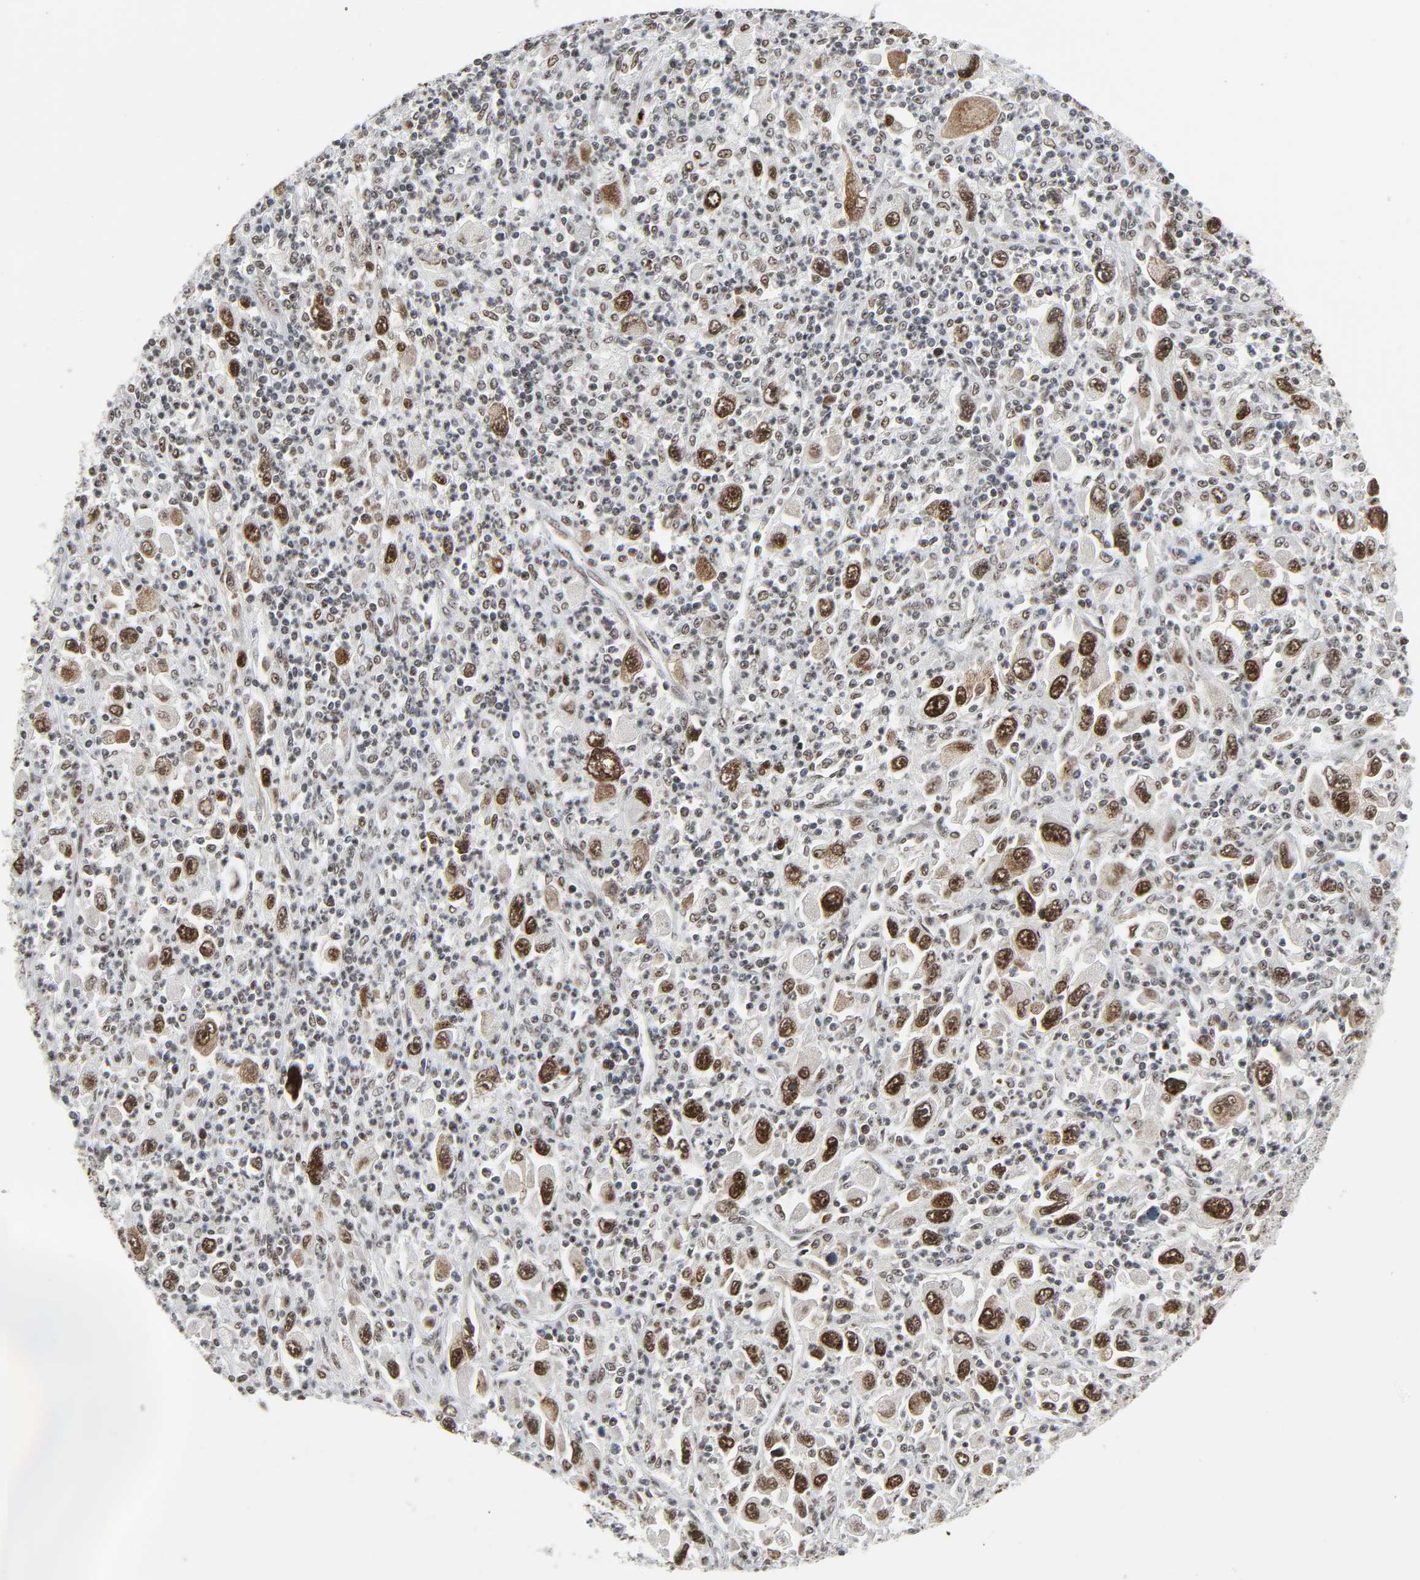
{"staining": {"intensity": "strong", "quantity": ">75%", "location": "nuclear"}, "tissue": "melanoma", "cell_type": "Tumor cells", "image_type": "cancer", "snomed": [{"axis": "morphology", "description": "Malignant melanoma, Metastatic site"}, {"axis": "topography", "description": "Skin"}], "caption": "Protein expression analysis of melanoma demonstrates strong nuclear expression in approximately >75% of tumor cells.", "gene": "CDK7", "patient": {"sex": "female", "age": 56}}